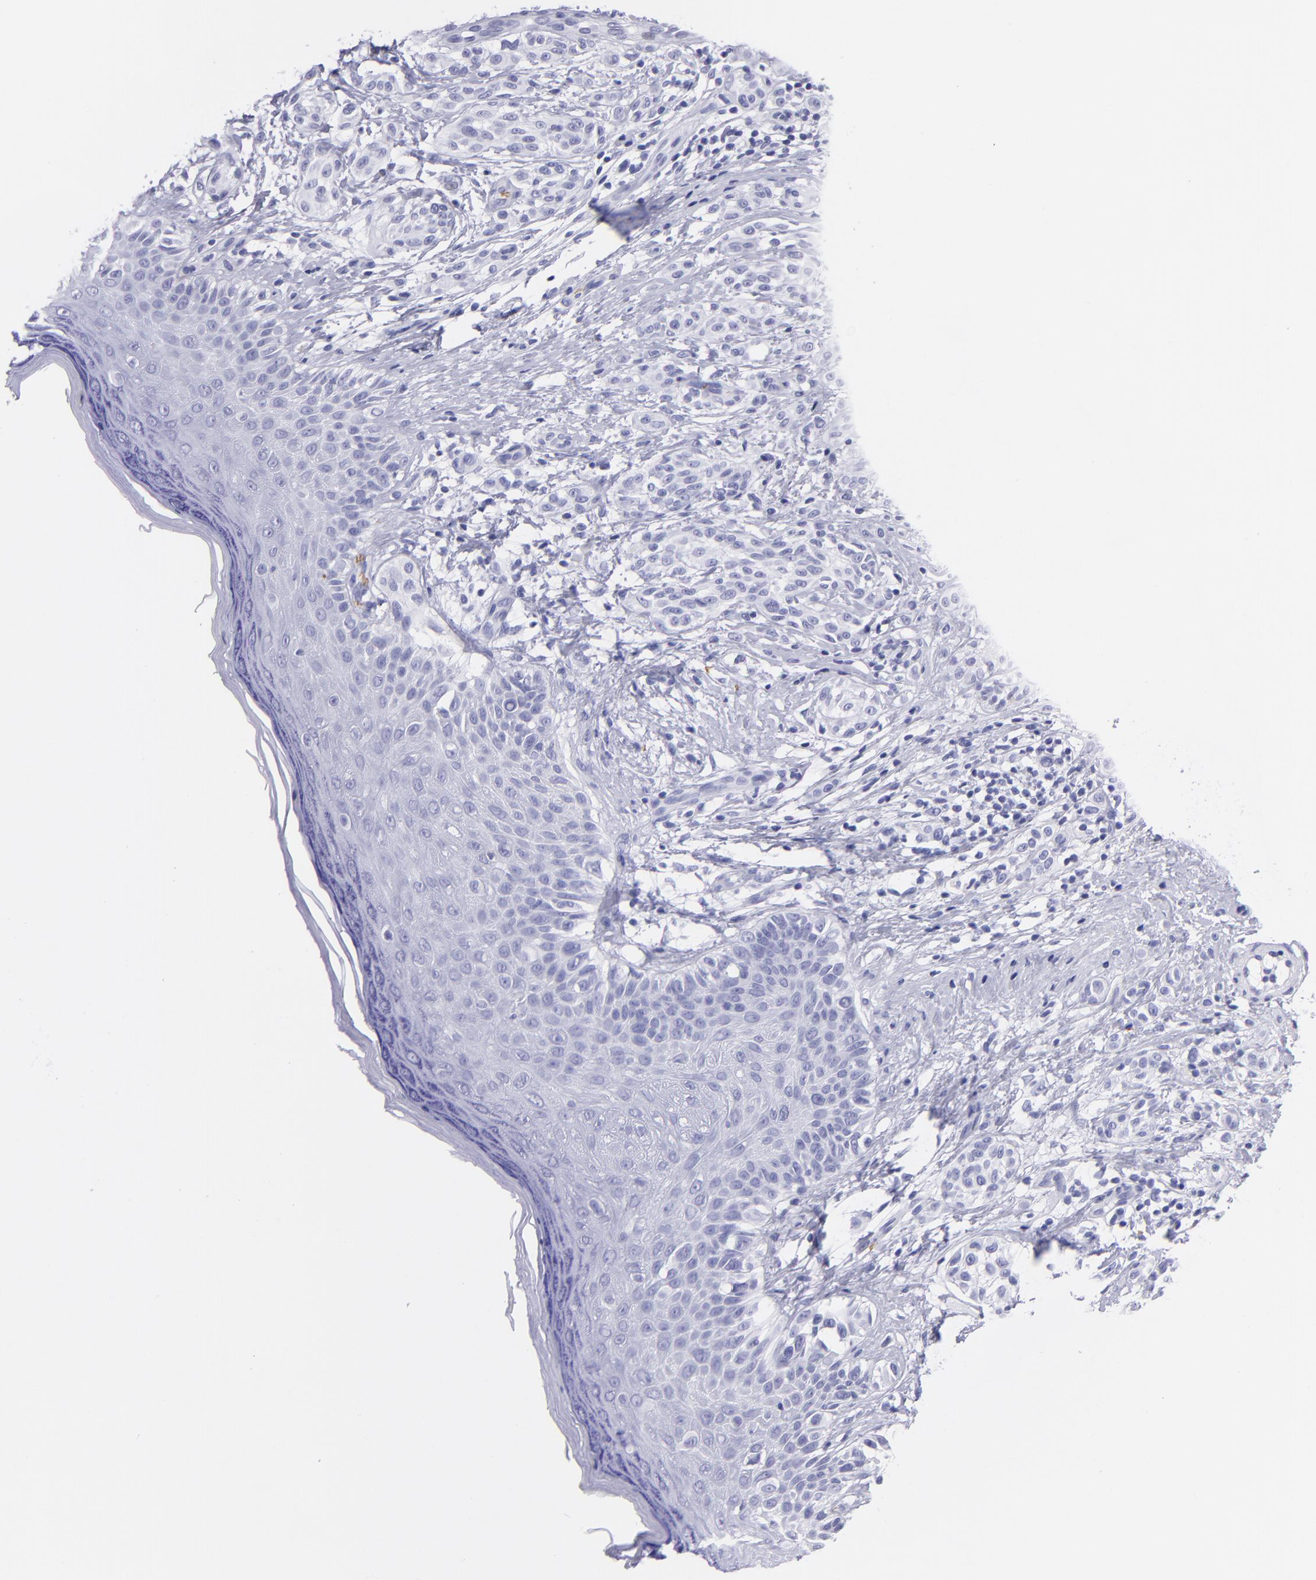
{"staining": {"intensity": "negative", "quantity": "none", "location": "none"}, "tissue": "melanoma", "cell_type": "Tumor cells", "image_type": "cancer", "snomed": [{"axis": "morphology", "description": "Malignant melanoma, NOS"}, {"axis": "topography", "description": "Skin"}], "caption": "Tumor cells are negative for protein expression in human malignant melanoma.", "gene": "GYPA", "patient": {"sex": "male", "age": 57}}